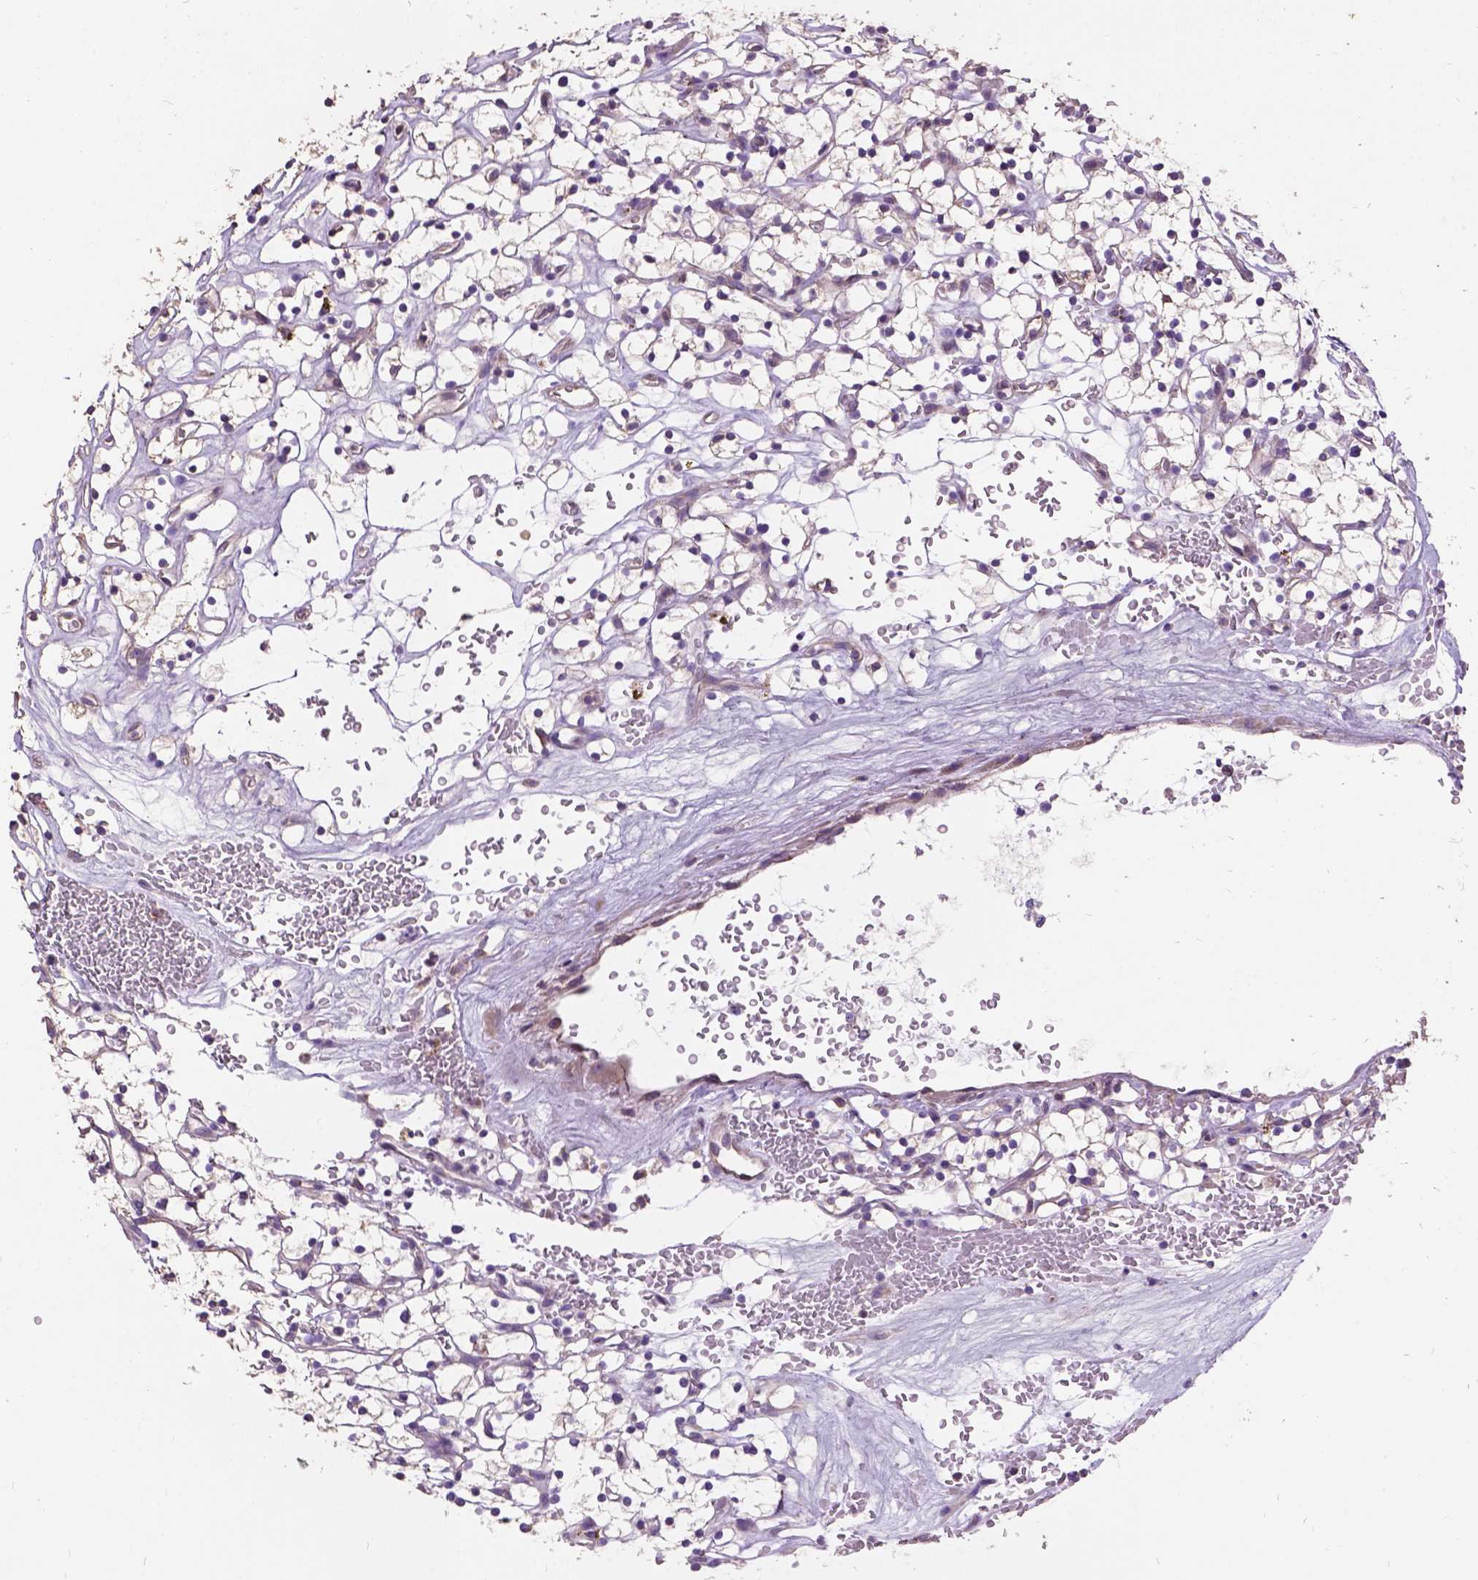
{"staining": {"intensity": "negative", "quantity": "none", "location": "none"}, "tissue": "renal cancer", "cell_type": "Tumor cells", "image_type": "cancer", "snomed": [{"axis": "morphology", "description": "Adenocarcinoma, NOS"}, {"axis": "topography", "description": "Kidney"}], "caption": "The image exhibits no staining of tumor cells in renal cancer.", "gene": "DQX1", "patient": {"sex": "female", "age": 64}}